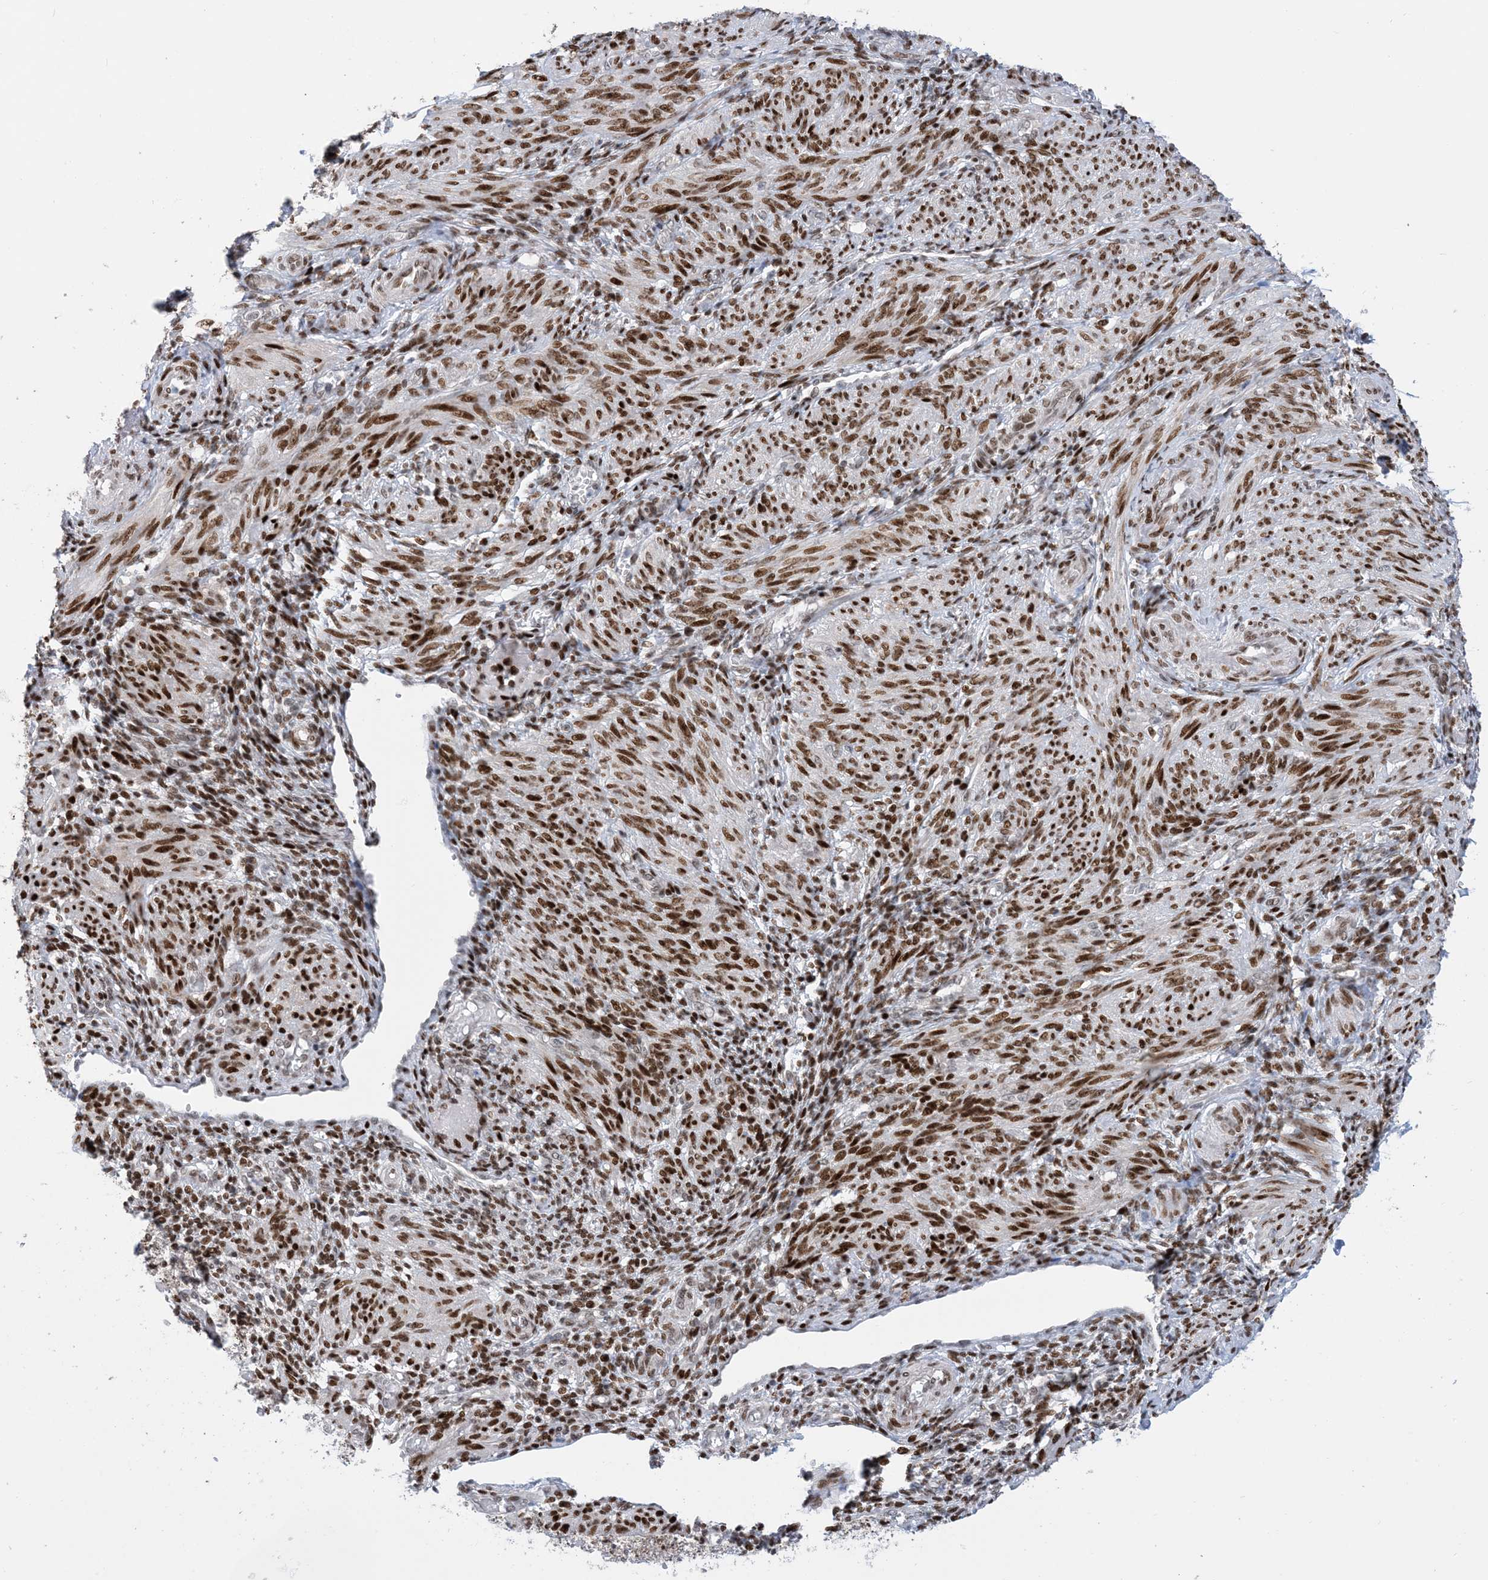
{"staining": {"intensity": "strong", "quantity": ">75%", "location": "nuclear"}, "tissue": "smooth muscle", "cell_type": "Smooth muscle cells", "image_type": "normal", "snomed": [{"axis": "morphology", "description": "Normal tissue, NOS"}, {"axis": "topography", "description": "Smooth muscle"}], "caption": "This micrograph exhibits immunohistochemistry staining of normal human smooth muscle, with high strong nuclear positivity in about >75% of smooth muscle cells.", "gene": "TSPYL1", "patient": {"sex": "female", "age": 39}}